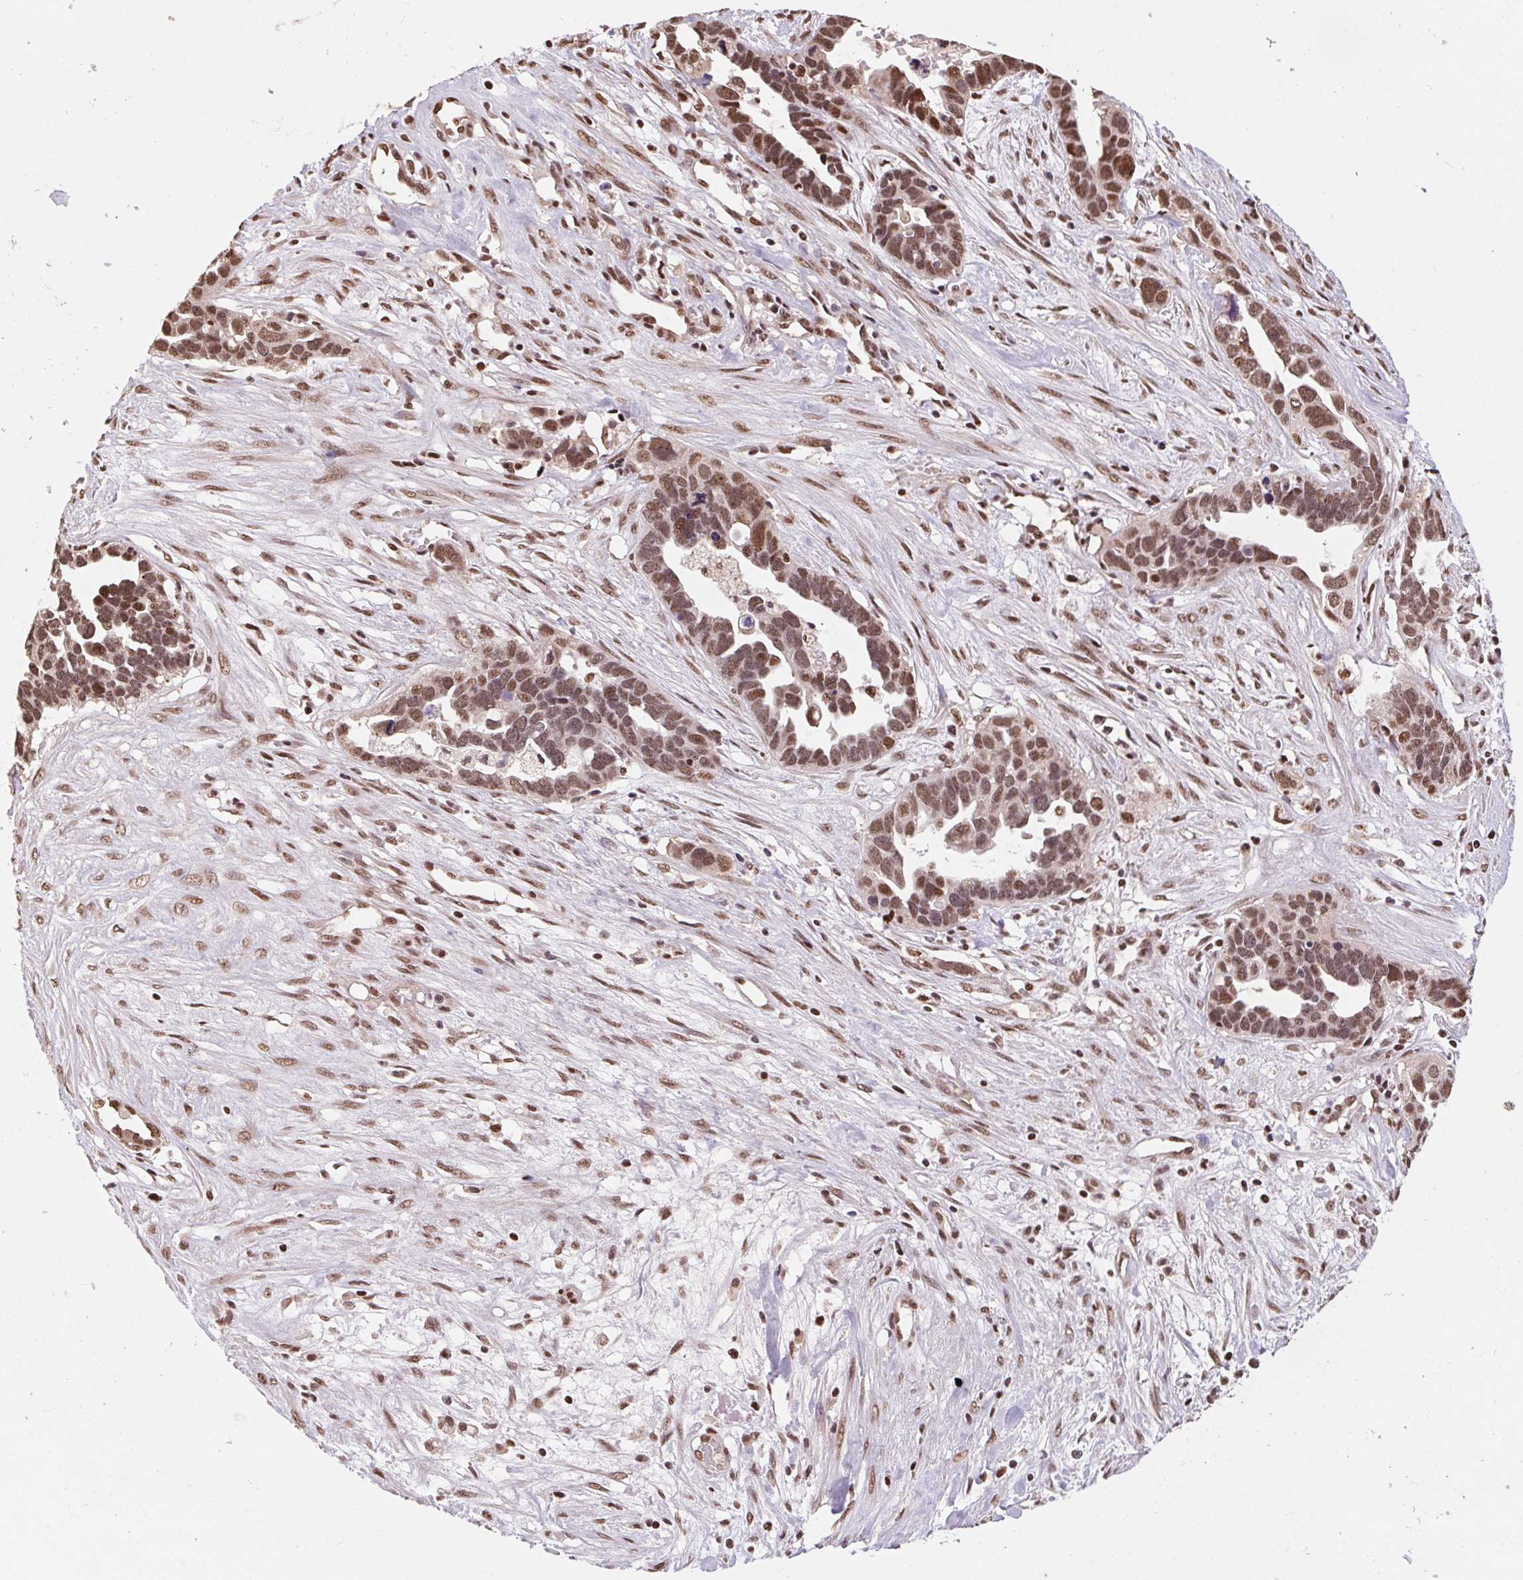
{"staining": {"intensity": "moderate", "quantity": ">75%", "location": "nuclear"}, "tissue": "ovarian cancer", "cell_type": "Tumor cells", "image_type": "cancer", "snomed": [{"axis": "morphology", "description": "Cystadenocarcinoma, serous, NOS"}, {"axis": "topography", "description": "Ovary"}], "caption": "Immunohistochemical staining of ovarian cancer displays medium levels of moderate nuclear expression in approximately >75% of tumor cells.", "gene": "RAD23A", "patient": {"sex": "female", "age": 54}}